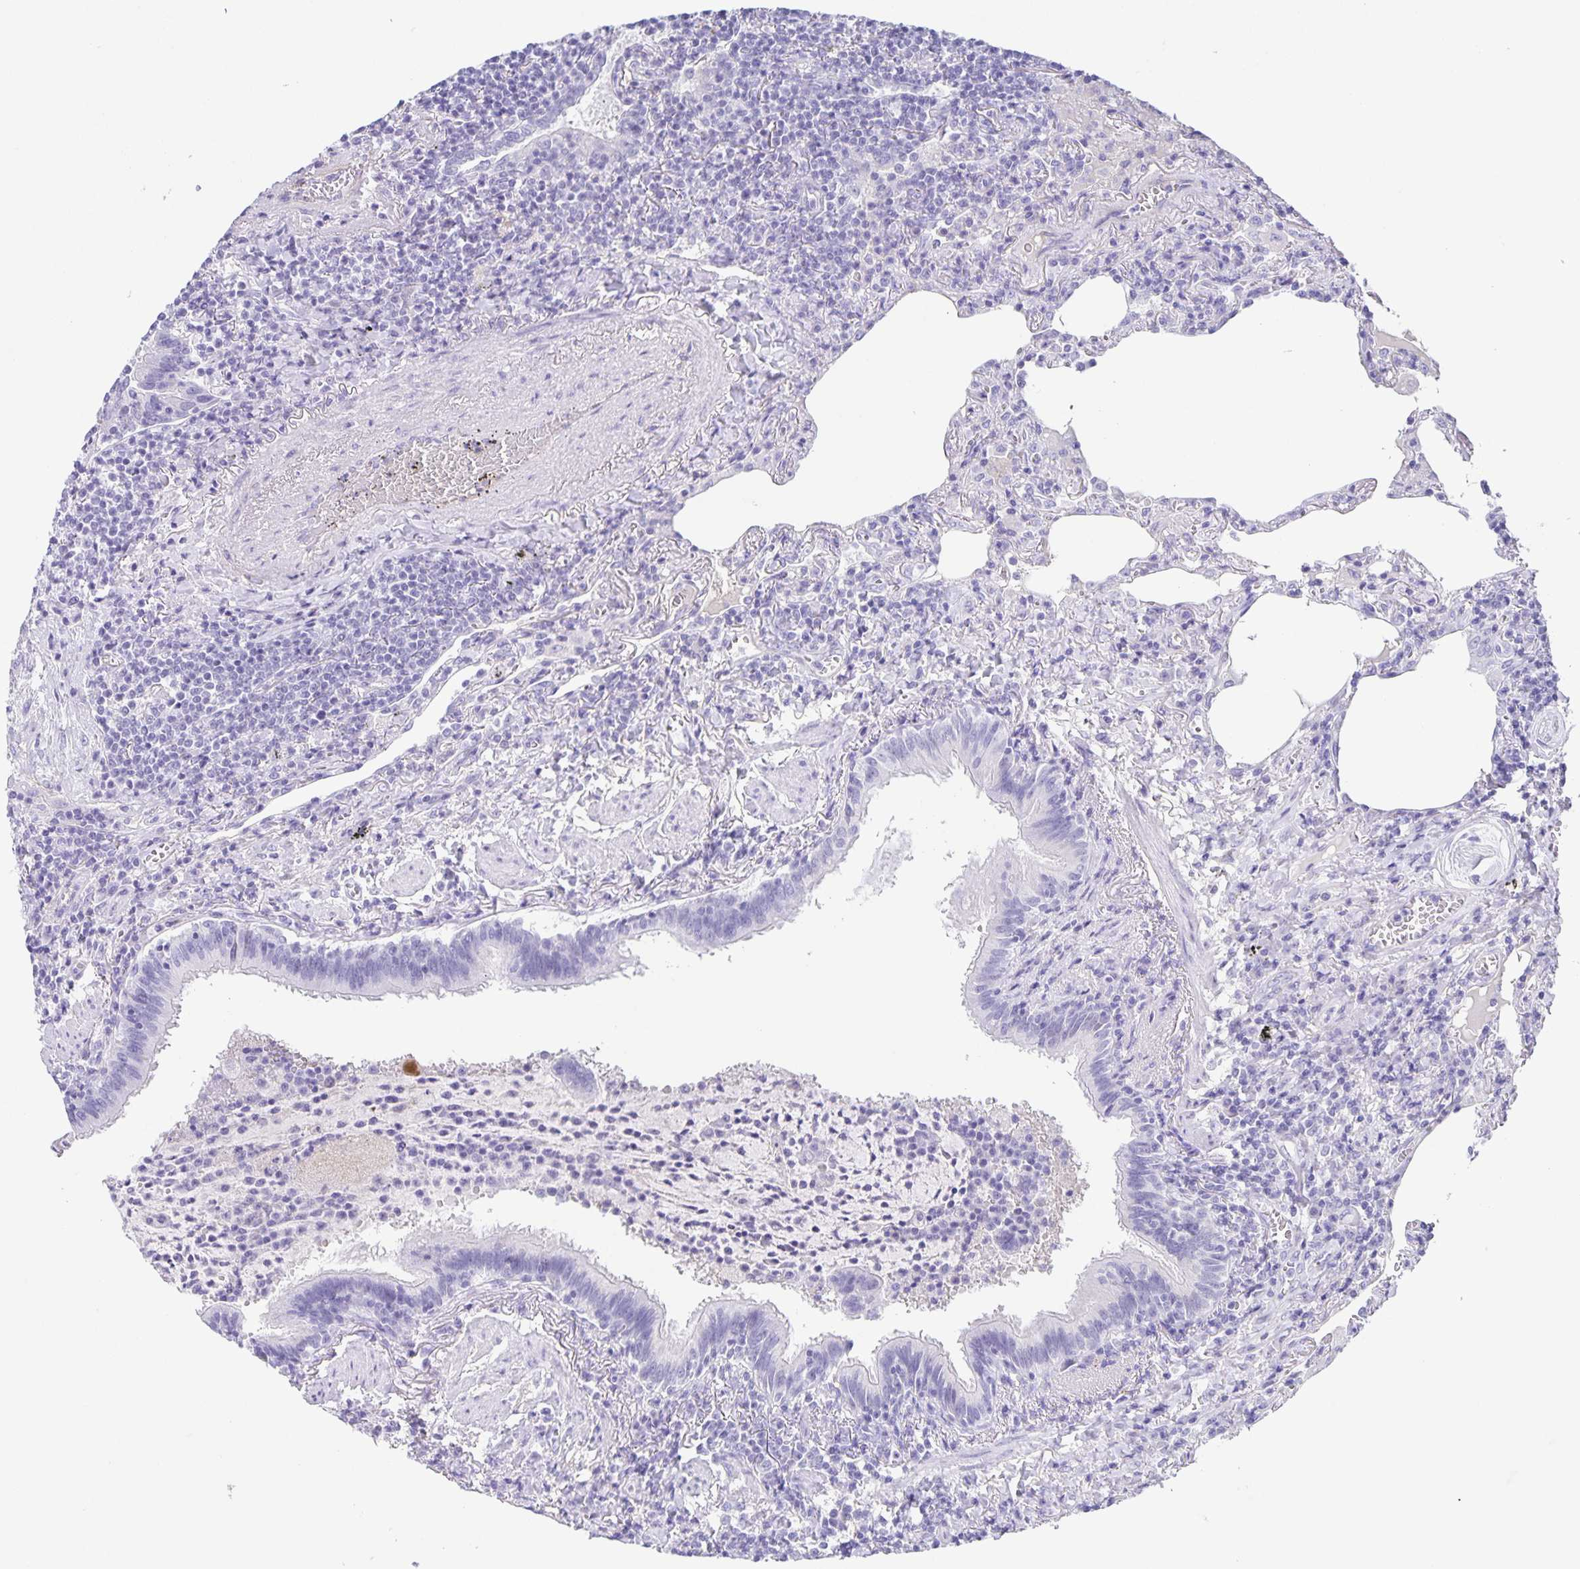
{"staining": {"intensity": "negative", "quantity": "none", "location": "none"}, "tissue": "lymphoma", "cell_type": "Tumor cells", "image_type": "cancer", "snomed": [{"axis": "morphology", "description": "Malignant lymphoma, non-Hodgkin's type, Low grade"}, {"axis": "topography", "description": "Lung"}], "caption": "The immunohistochemistry histopathology image has no significant positivity in tumor cells of low-grade malignant lymphoma, non-Hodgkin's type tissue. (Stains: DAB IHC with hematoxylin counter stain, Microscopy: brightfield microscopy at high magnification).", "gene": "UBQLN3", "patient": {"sex": "female", "age": 71}}